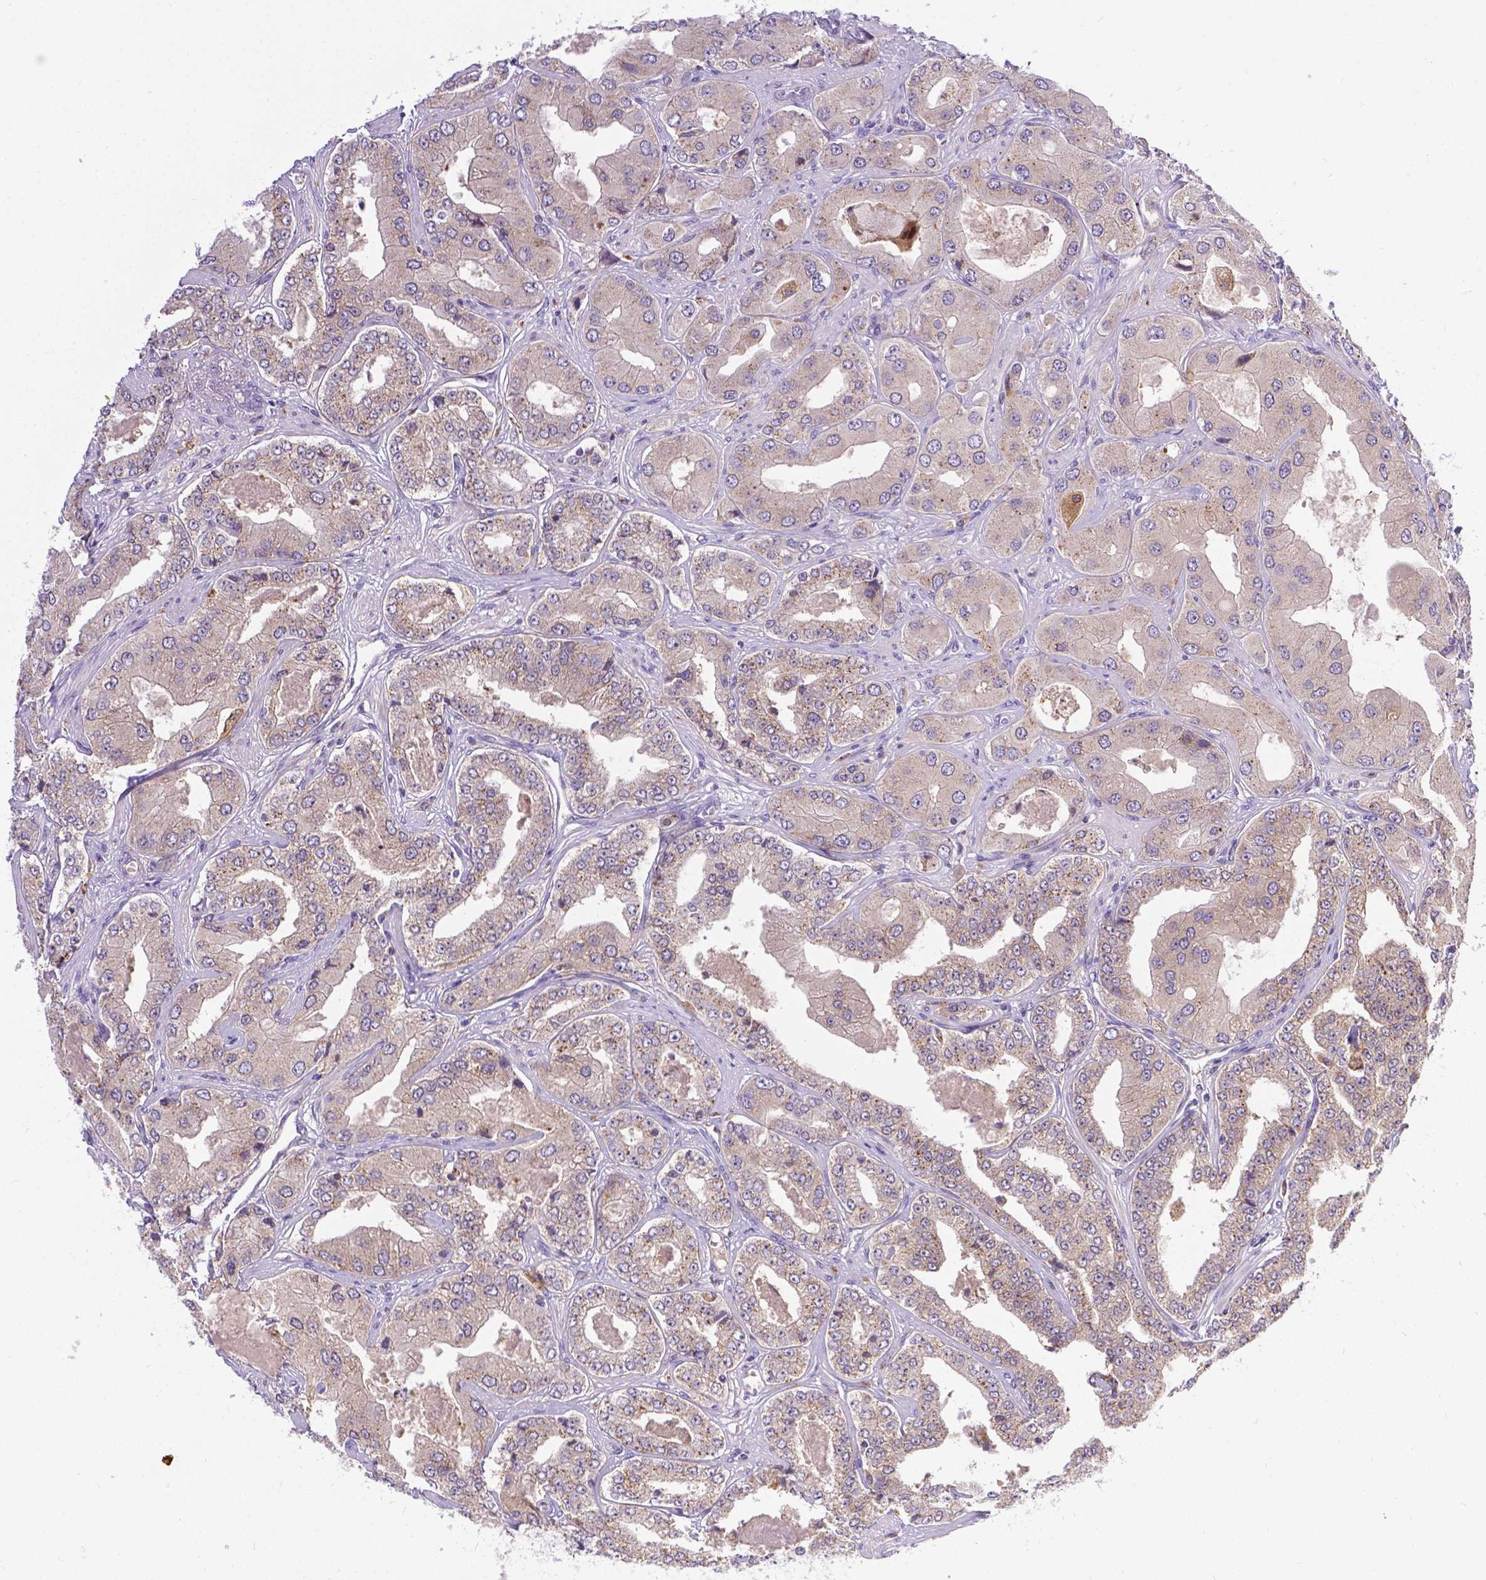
{"staining": {"intensity": "negative", "quantity": "none", "location": "none"}, "tissue": "prostate cancer", "cell_type": "Tumor cells", "image_type": "cancer", "snomed": [{"axis": "morphology", "description": "Adenocarcinoma, Low grade"}, {"axis": "topography", "description": "Prostate"}], "caption": "Tumor cells are negative for protein expression in human prostate cancer (low-grade adenocarcinoma).", "gene": "TM4SF18", "patient": {"sex": "male", "age": 60}}